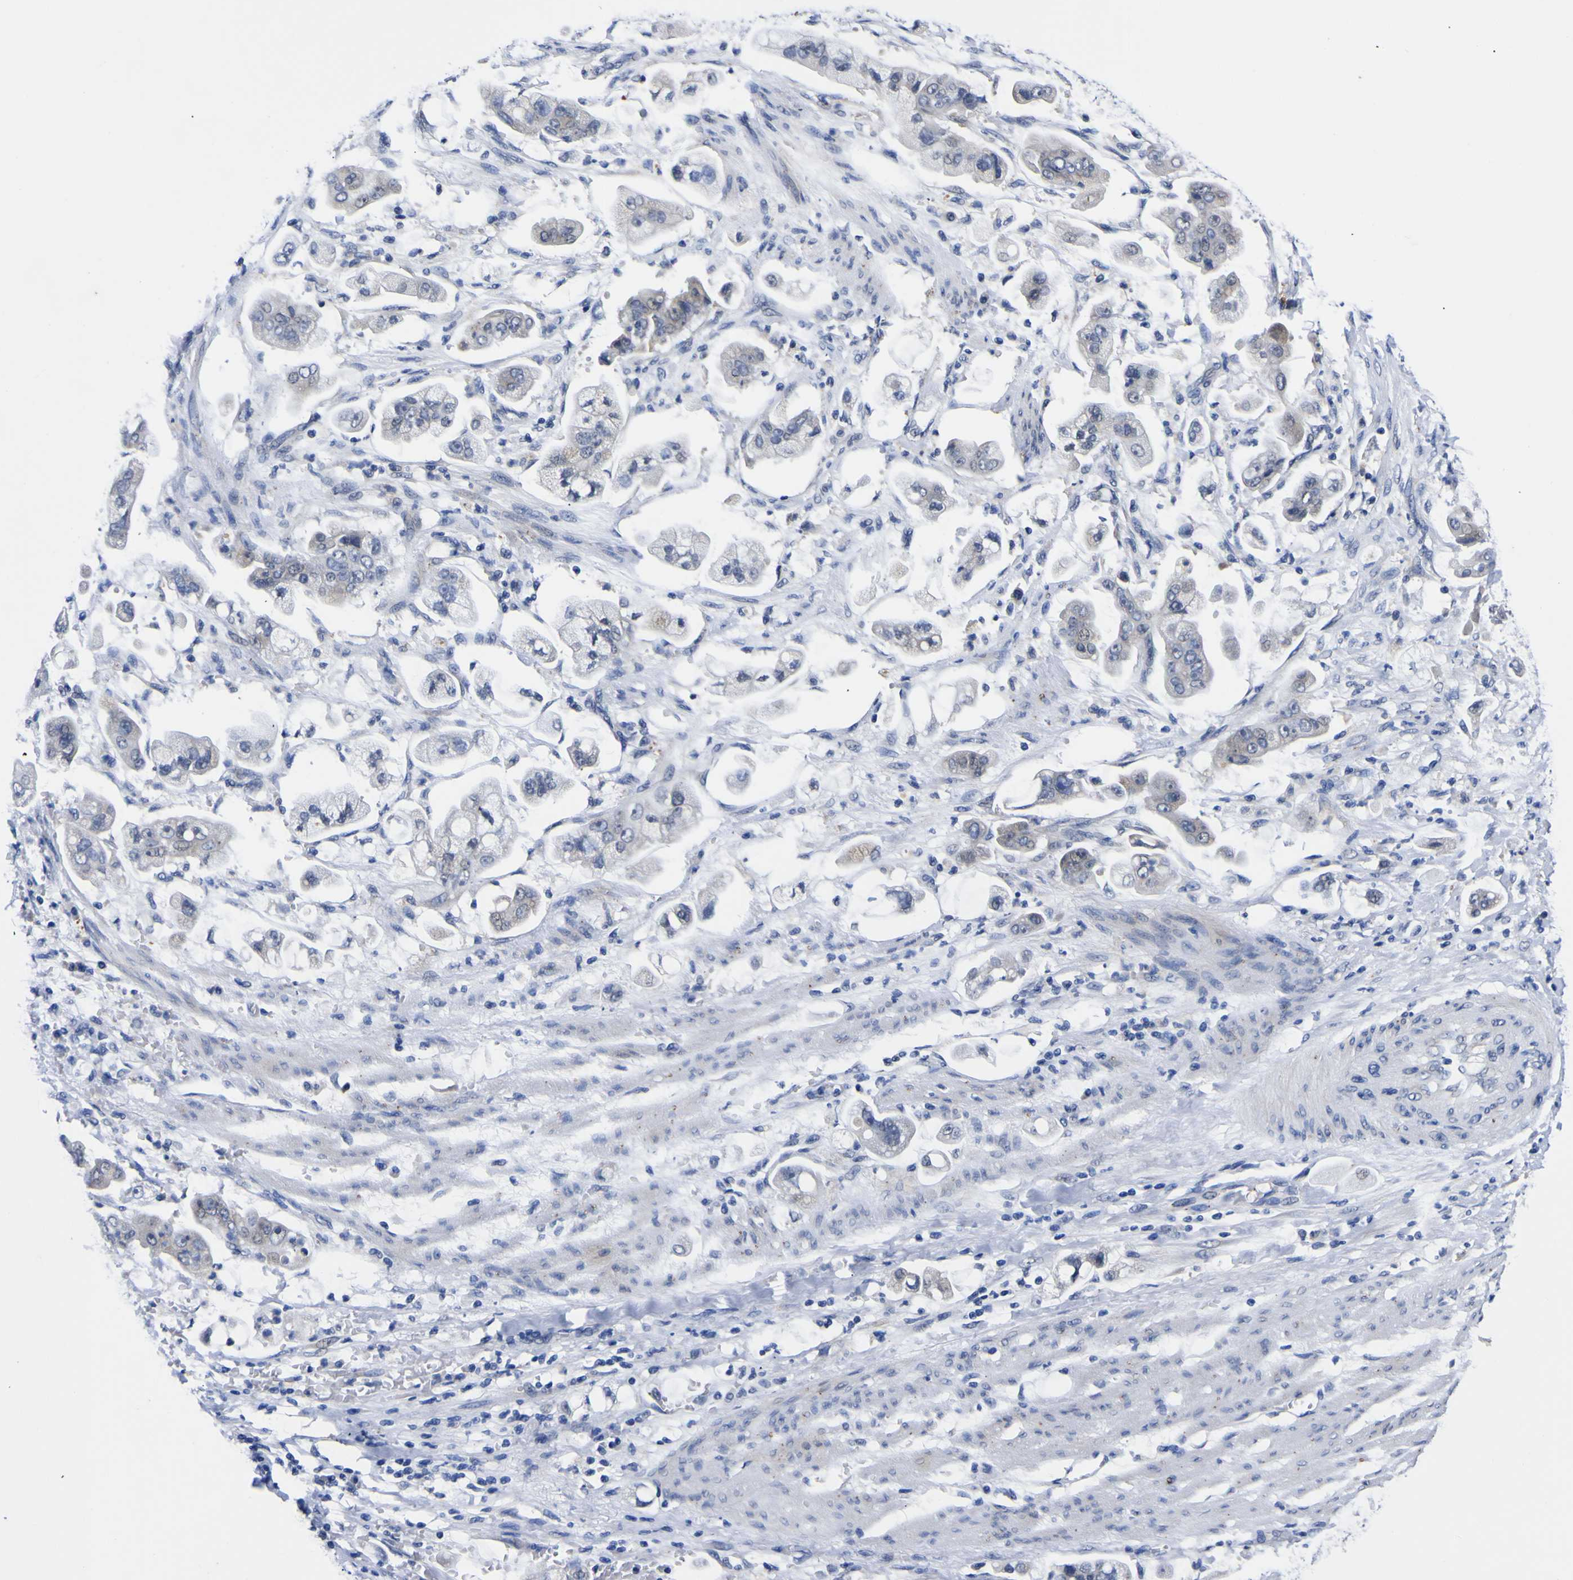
{"staining": {"intensity": "weak", "quantity": "<25%", "location": "cytoplasmic/membranous"}, "tissue": "stomach cancer", "cell_type": "Tumor cells", "image_type": "cancer", "snomed": [{"axis": "morphology", "description": "Adenocarcinoma, NOS"}, {"axis": "topography", "description": "Stomach"}], "caption": "Stomach cancer stained for a protein using IHC displays no positivity tumor cells.", "gene": "IGFLR1", "patient": {"sex": "male", "age": 62}}